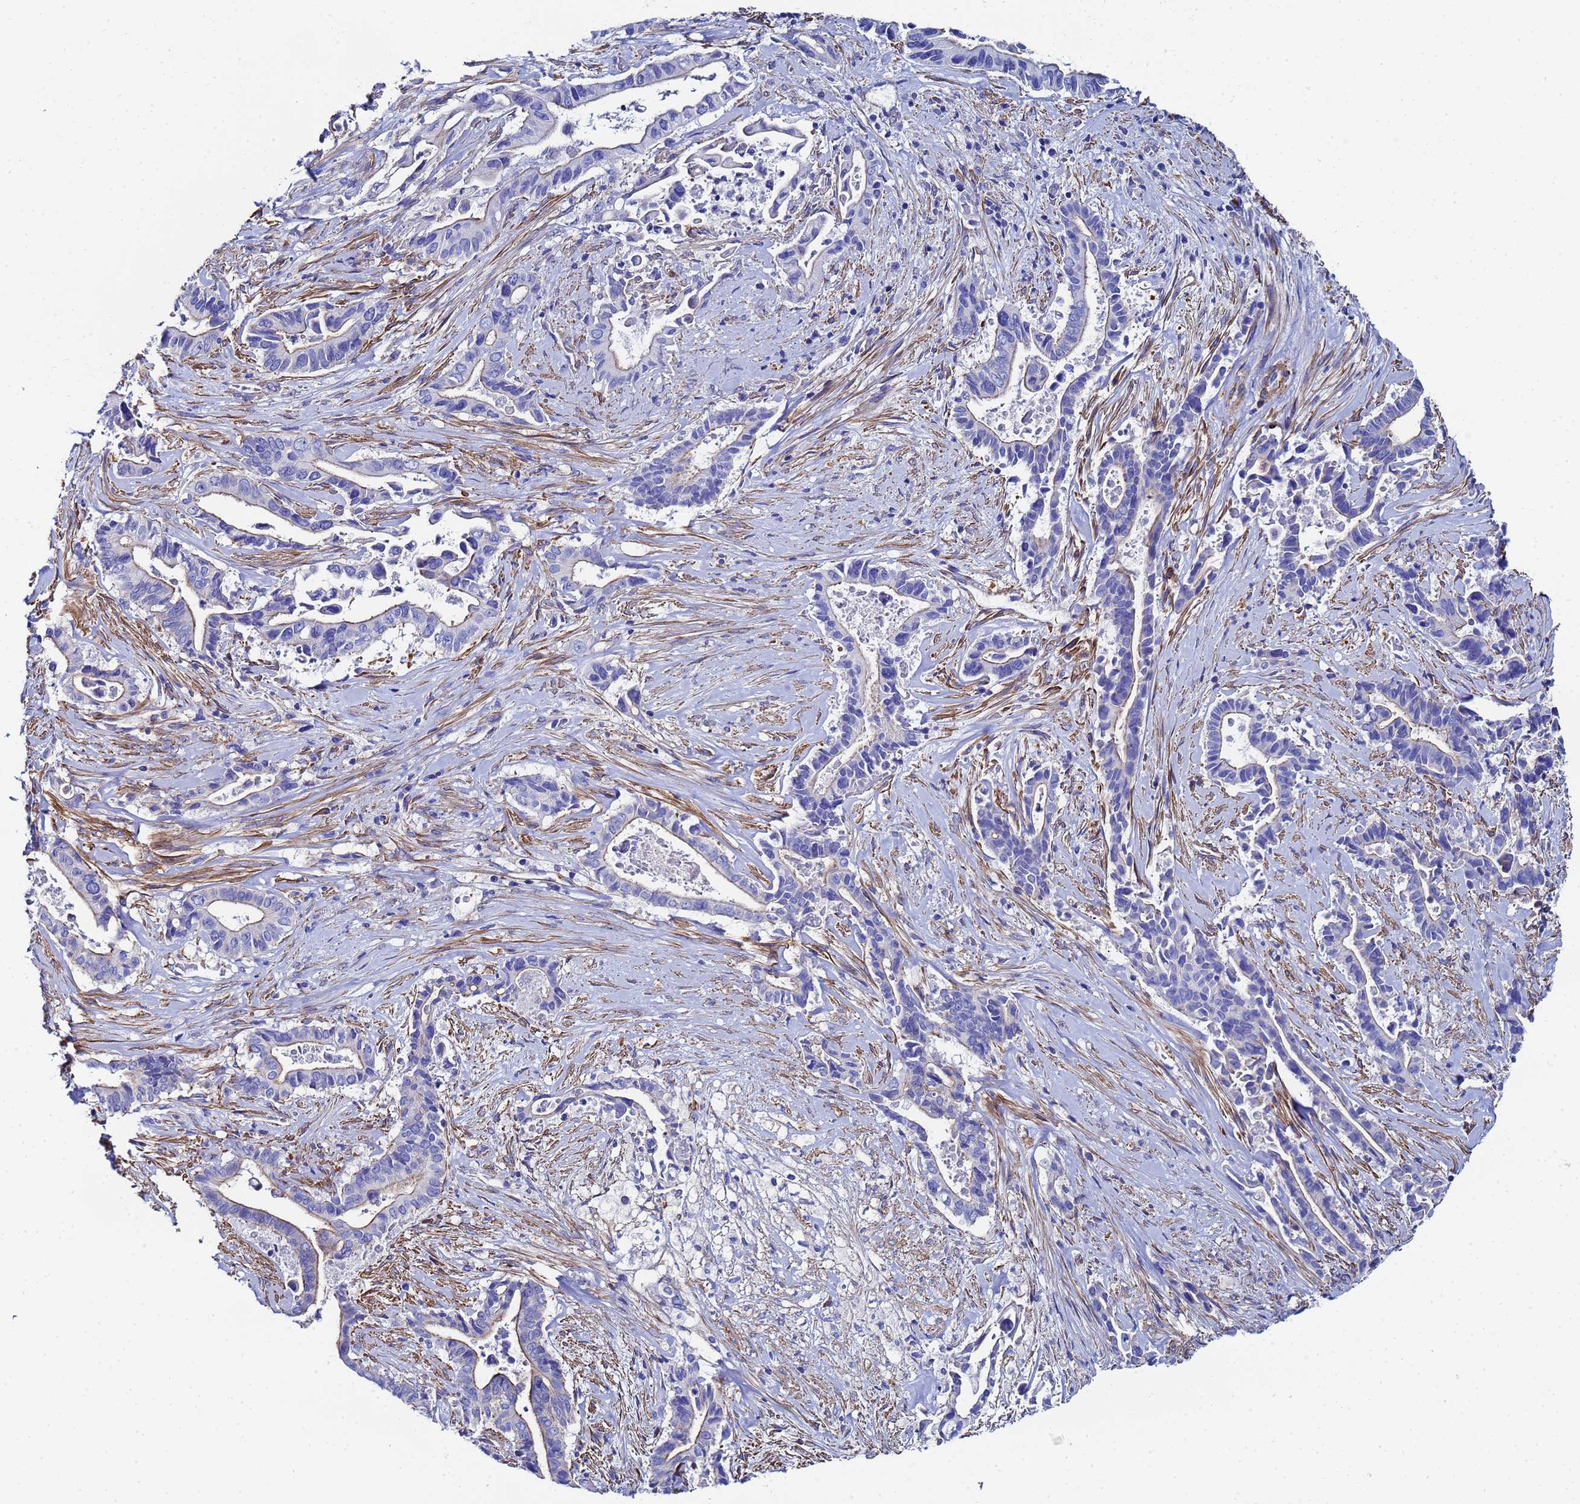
{"staining": {"intensity": "weak", "quantity": "<25%", "location": "cytoplasmic/membranous"}, "tissue": "pancreatic cancer", "cell_type": "Tumor cells", "image_type": "cancer", "snomed": [{"axis": "morphology", "description": "Adenocarcinoma, NOS"}, {"axis": "topography", "description": "Pancreas"}], "caption": "Protein analysis of pancreatic cancer demonstrates no significant positivity in tumor cells.", "gene": "RAB39B", "patient": {"sex": "female", "age": 77}}